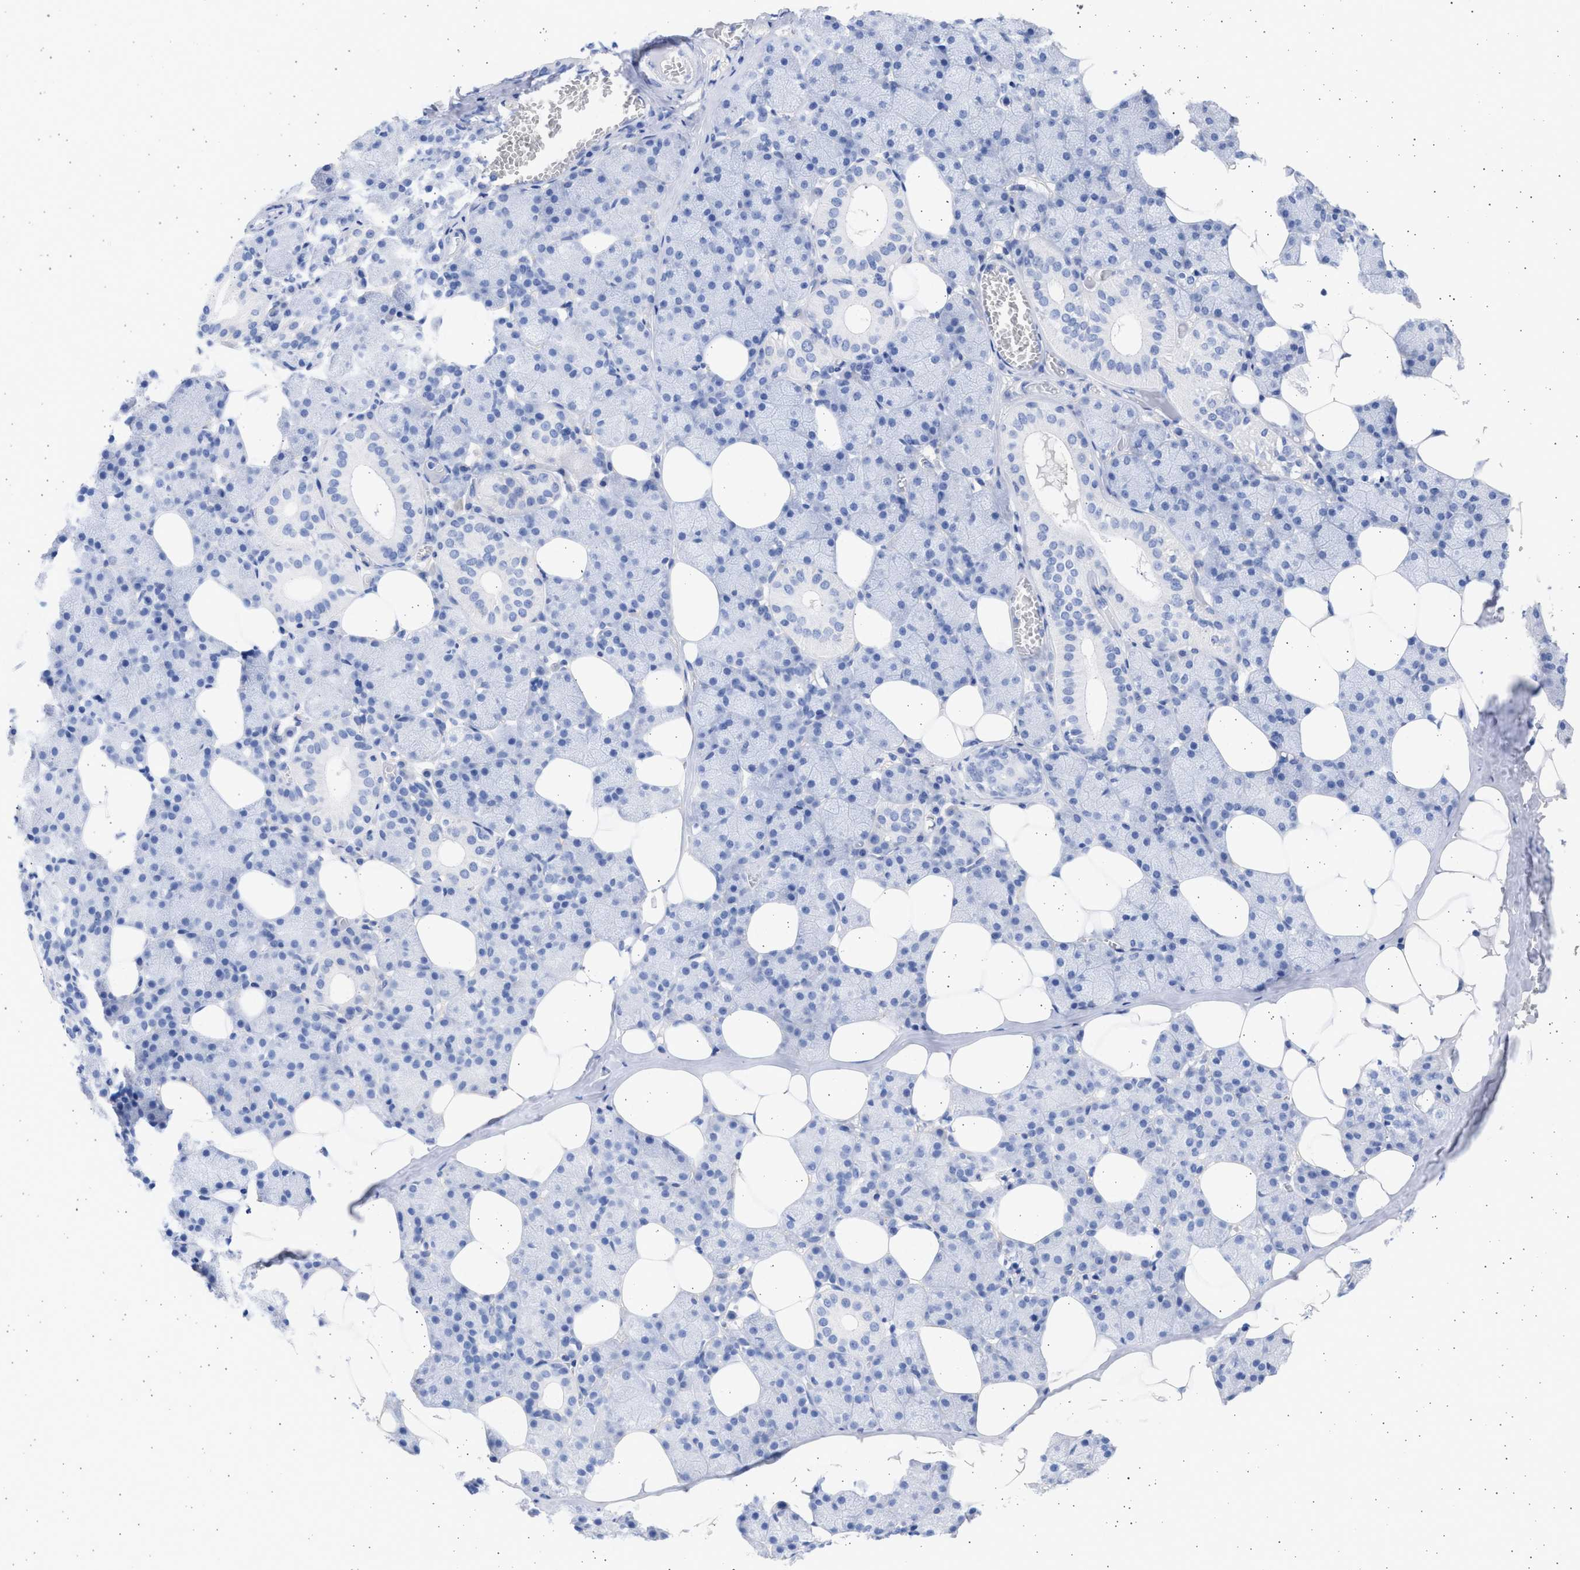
{"staining": {"intensity": "negative", "quantity": "none", "location": "none"}, "tissue": "salivary gland", "cell_type": "Glandular cells", "image_type": "normal", "snomed": [{"axis": "morphology", "description": "Normal tissue, NOS"}, {"axis": "topography", "description": "Salivary gland"}], "caption": "Human salivary gland stained for a protein using immunohistochemistry (IHC) shows no expression in glandular cells.", "gene": "ALDOC", "patient": {"sex": "female", "age": 33}}